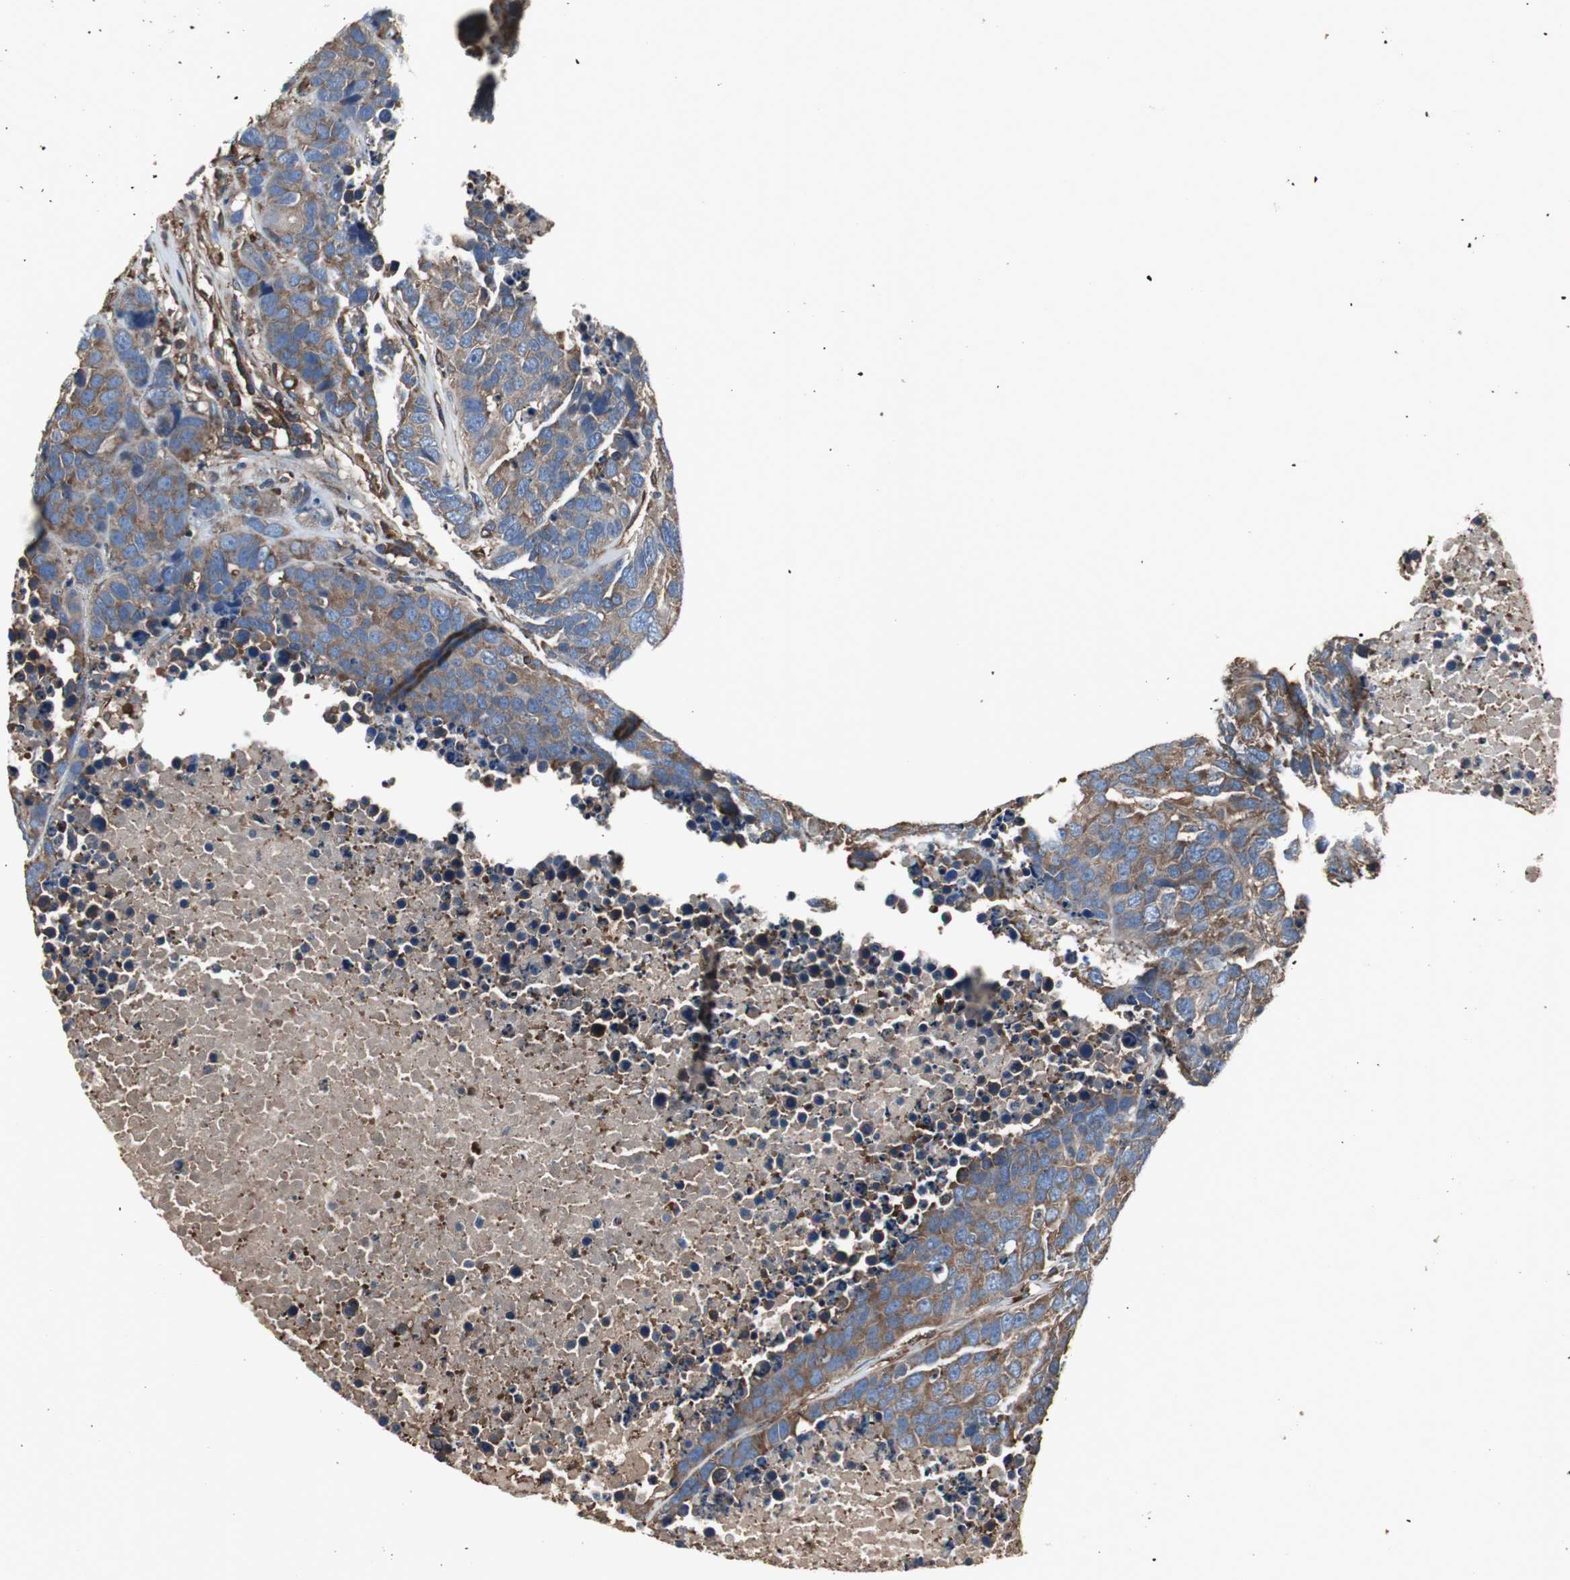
{"staining": {"intensity": "moderate", "quantity": ">75%", "location": "cytoplasmic/membranous"}, "tissue": "carcinoid", "cell_type": "Tumor cells", "image_type": "cancer", "snomed": [{"axis": "morphology", "description": "Carcinoid, malignant, NOS"}, {"axis": "topography", "description": "Lung"}], "caption": "An immunohistochemistry (IHC) micrograph of neoplastic tissue is shown. Protein staining in brown highlights moderate cytoplasmic/membranous positivity in carcinoid within tumor cells.", "gene": "ACTN1", "patient": {"sex": "male", "age": 60}}